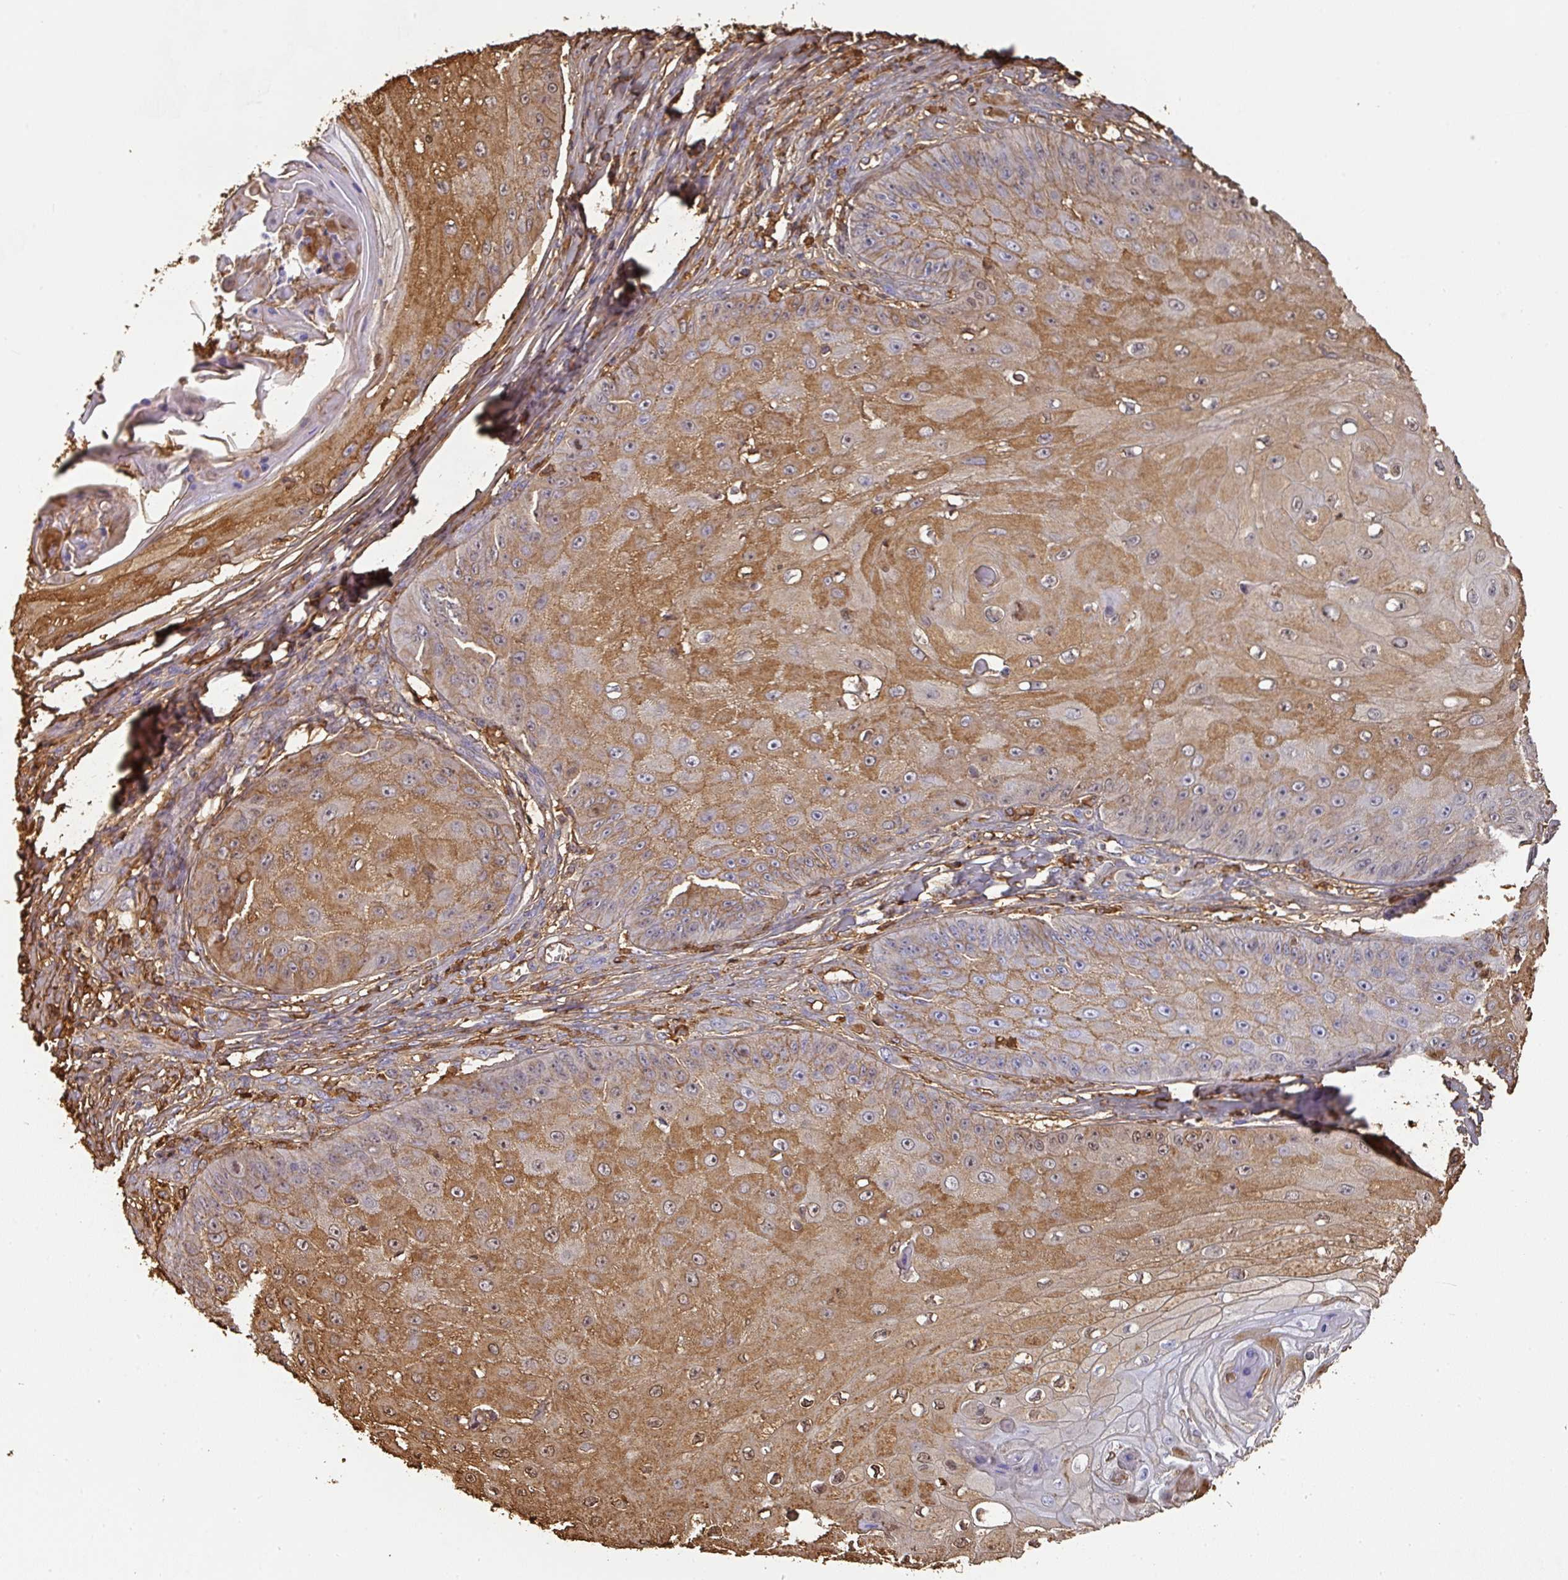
{"staining": {"intensity": "moderate", "quantity": ">75%", "location": "cytoplasmic/membranous"}, "tissue": "skin cancer", "cell_type": "Tumor cells", "image_type": "cancer", "snomed": [{"axis": "morphology", "description": "Squamous cell carcinoma, NOS"}, {"axis": "topography", "description": "Skin"}], "caption": "Moderate cytoplasmic/membranous positivity for a protein is appreciated in approximately >75% of tumor cells of skin cancer using IHC.", "gene": "ALB", "patient": {"sex": "male", "age": 70}}